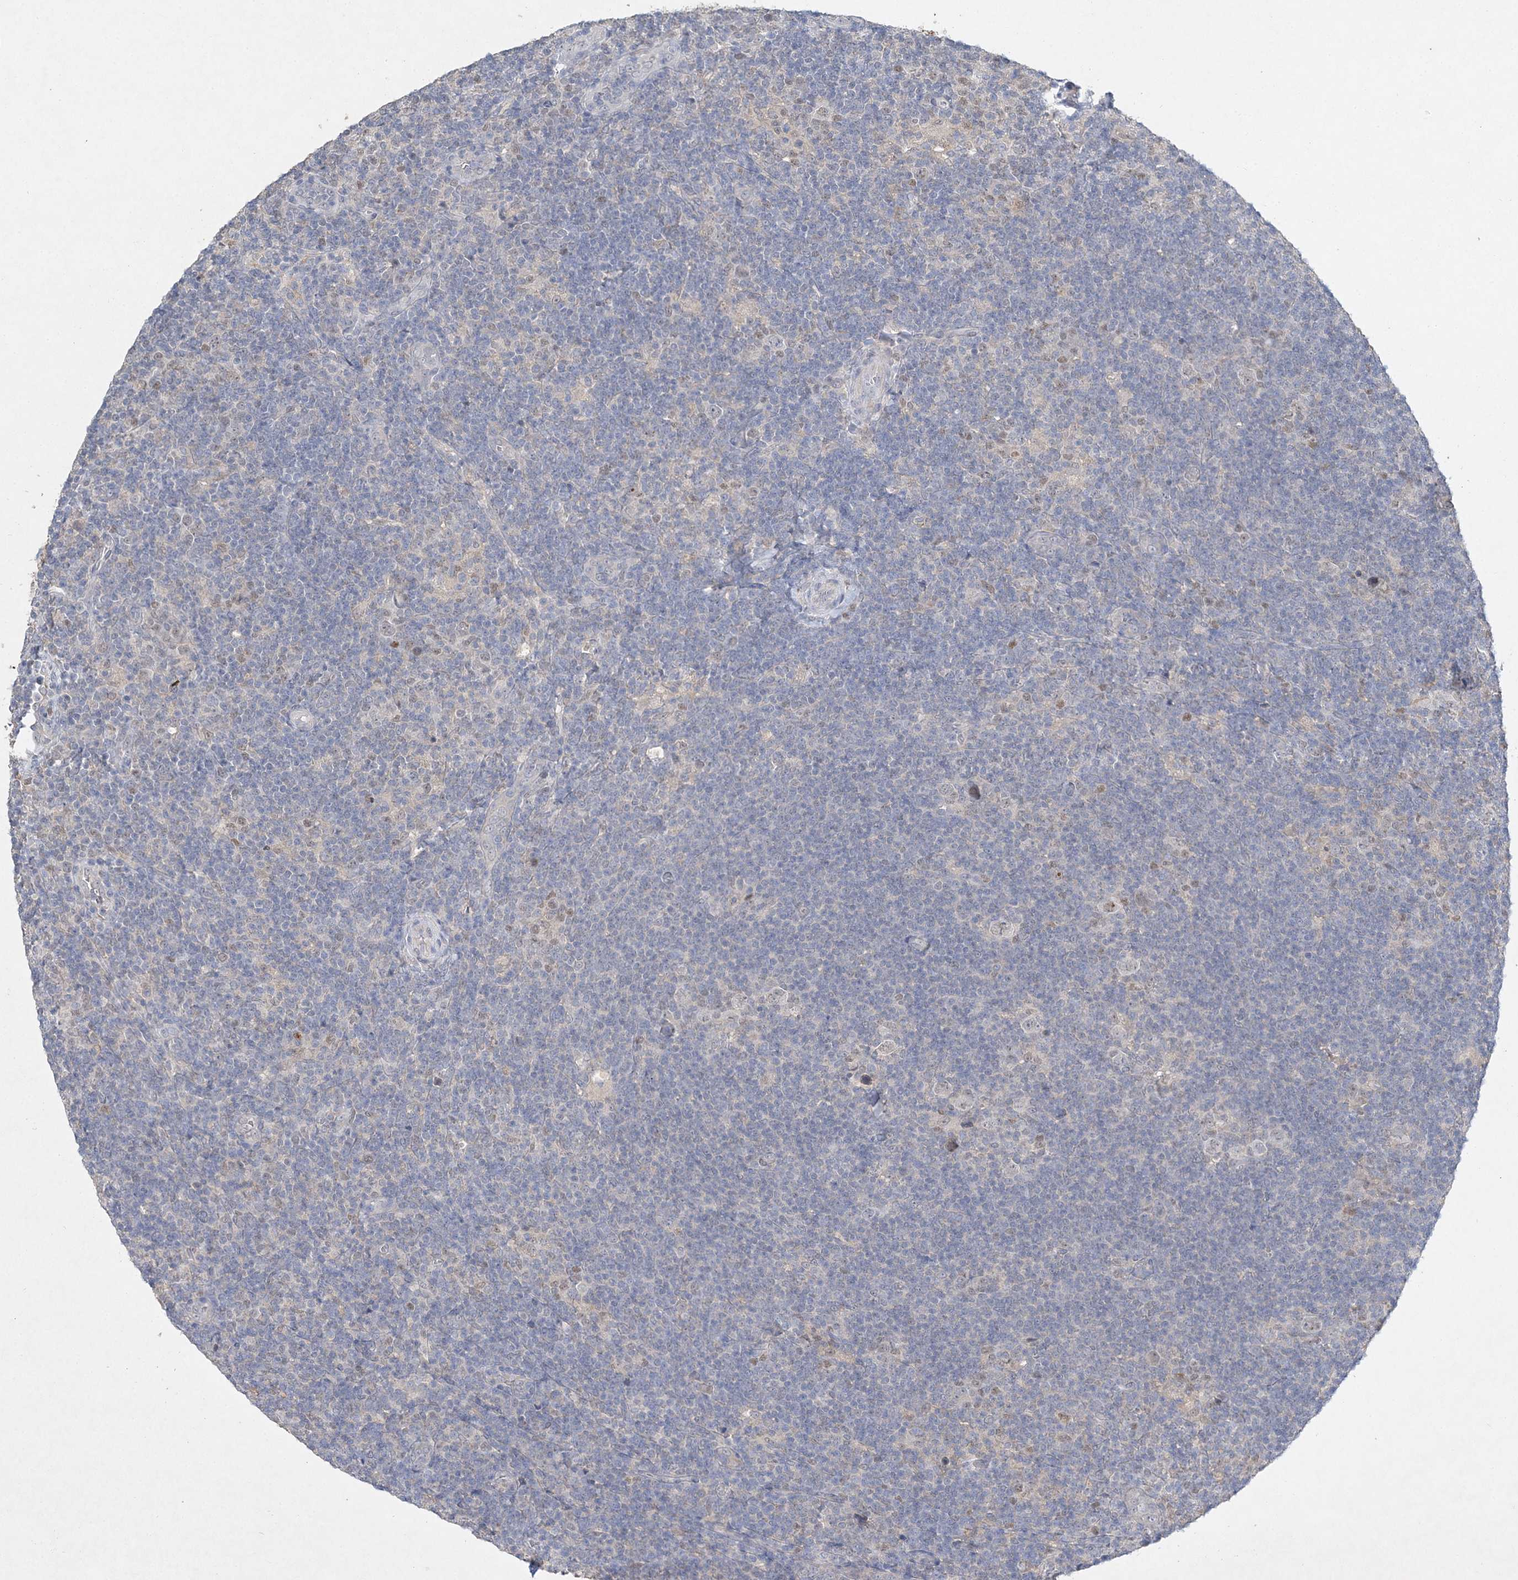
{"staining": {"intensity": "weak", "quantity": "<25%", "location": "nuclear"}, "tissue": "lymphoma", "cell_type": "Tumor cells", "image_type": "cancer", "snomed": [{"axis": "morphology", "description": "Hodgkin's disease, NOS"}, {"axis": "topography", "description": "Lymph node"}], "caption": "IHC micrograph of human Hodgkin's disease stained for a protein (brown), which reveals no staining in tumor cells.", "gene": "MAT2B", "patient": {"sex": "female", "age": 57}}